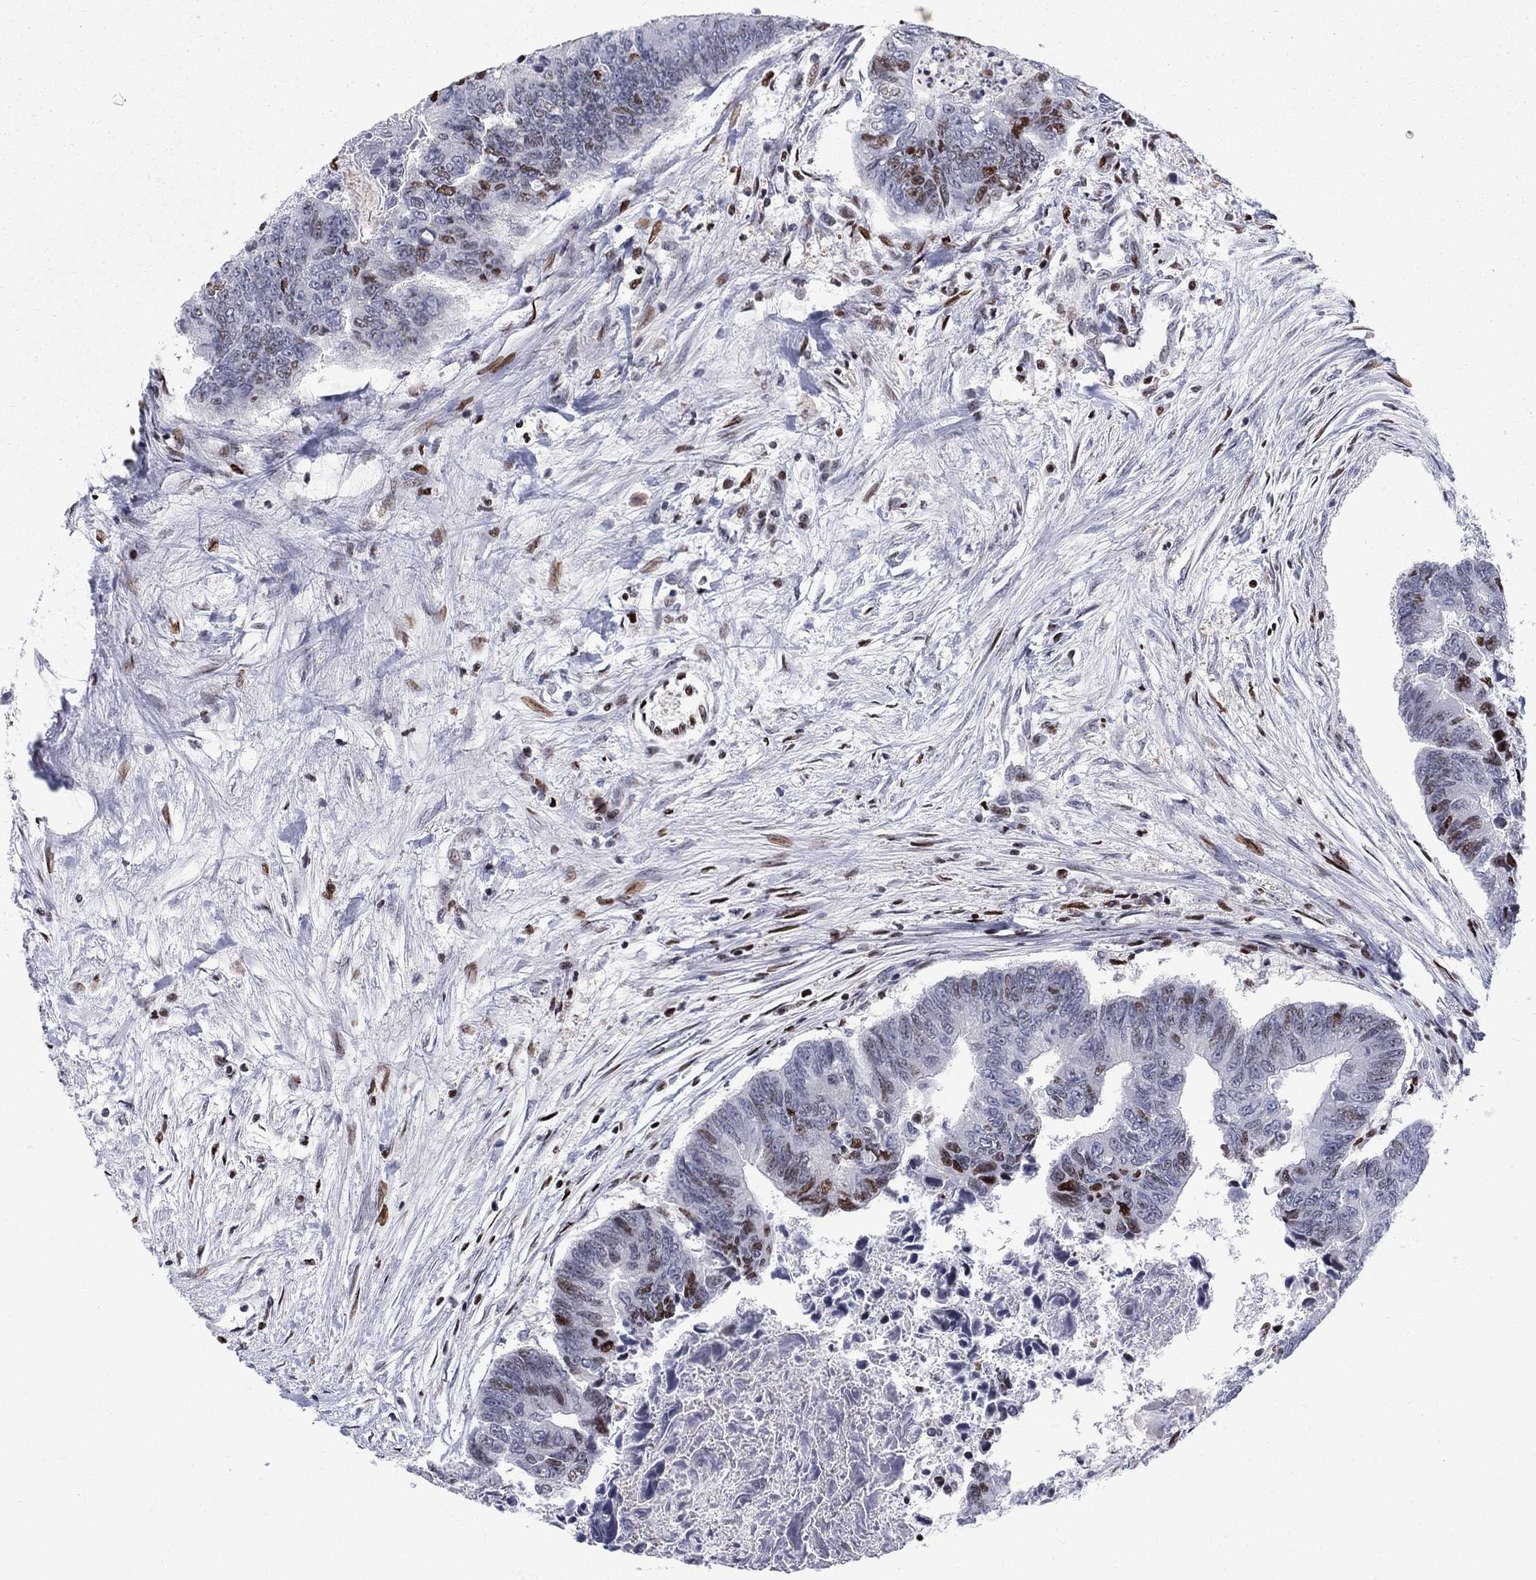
{"staining": {"intensity": "strong", "quantity": "<25%", "location": "nuclear"}, "tissue": "colorectal cancer", "cell_type": "Tumor cells", "image_type": "cancer", "snomed": [{"axis": "morphology", "description": "Adenocarcinoma, NOS"}, {"axis": "topography", "description": "Colon"}], "caption": "A high-resolution histopathology image shows immunohistochemistry staining of adenocarcinoma (colorectal), which reveals strong nuclear staining in about <25% of tumor cells.", "gene": "ZNHIT3", "patient": {"sex": "female", "age": 65}}